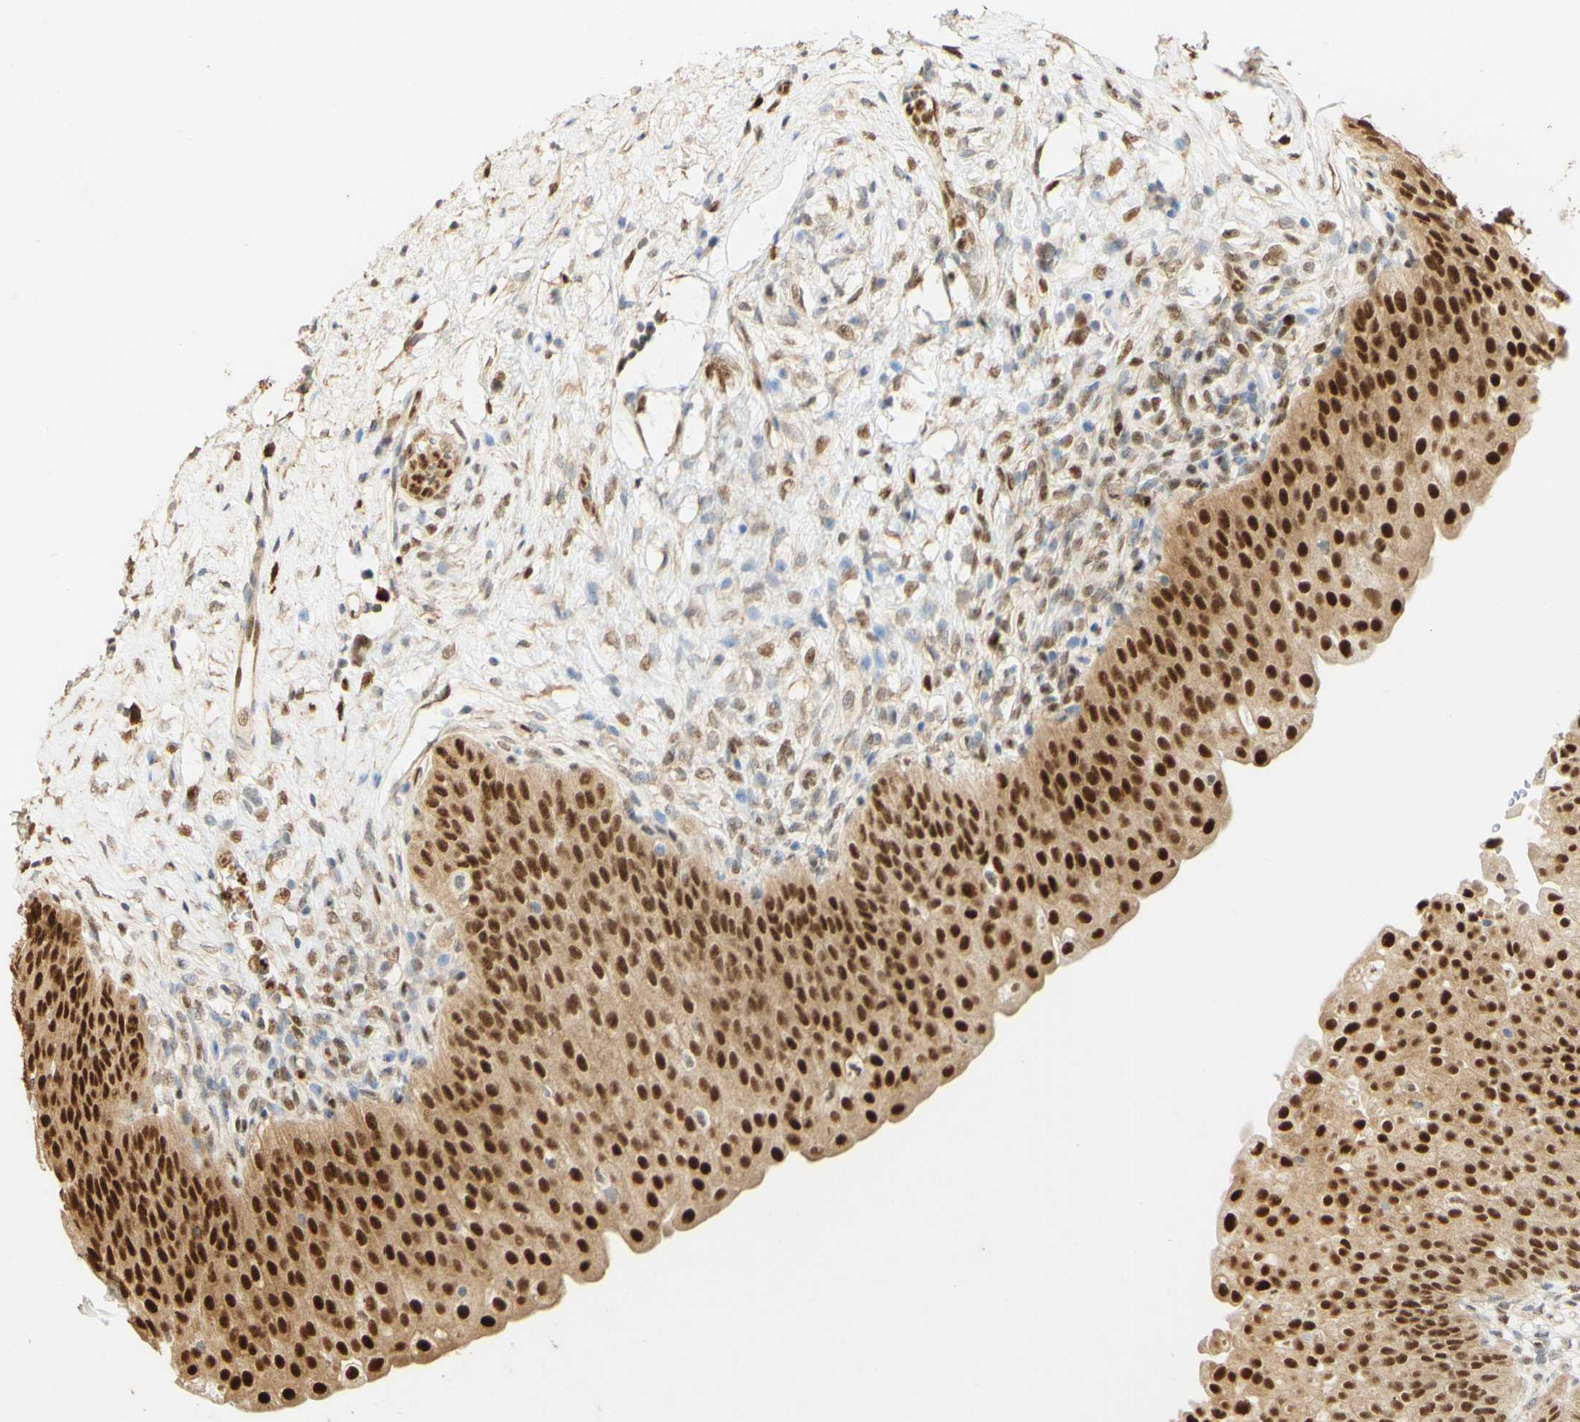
{"staining": {"intensity": "strong", "quantity": ">75%", "location": "cytoplasmic/membranous,nuclear"}, "tissue": "urinary bladder", "cell_type": "Urothelial cells", "image_type": "normal", "snomed": [{"axis": "morphology", "description": "Normal tissue, NOS"}, {"axis": "topography", "description": "Urinary bladder"}], "caption": "This micrograph demonstrates benign urinary bladder stained with IHC to label a protein in brown. The cytoplasmic/membranous,nuclear of urothelial cells show strong positivity for the protein. Nuclei are counter-stained blue.", "gene": "MAP3K4", "patient": {"sex": "male", "age": 46}}